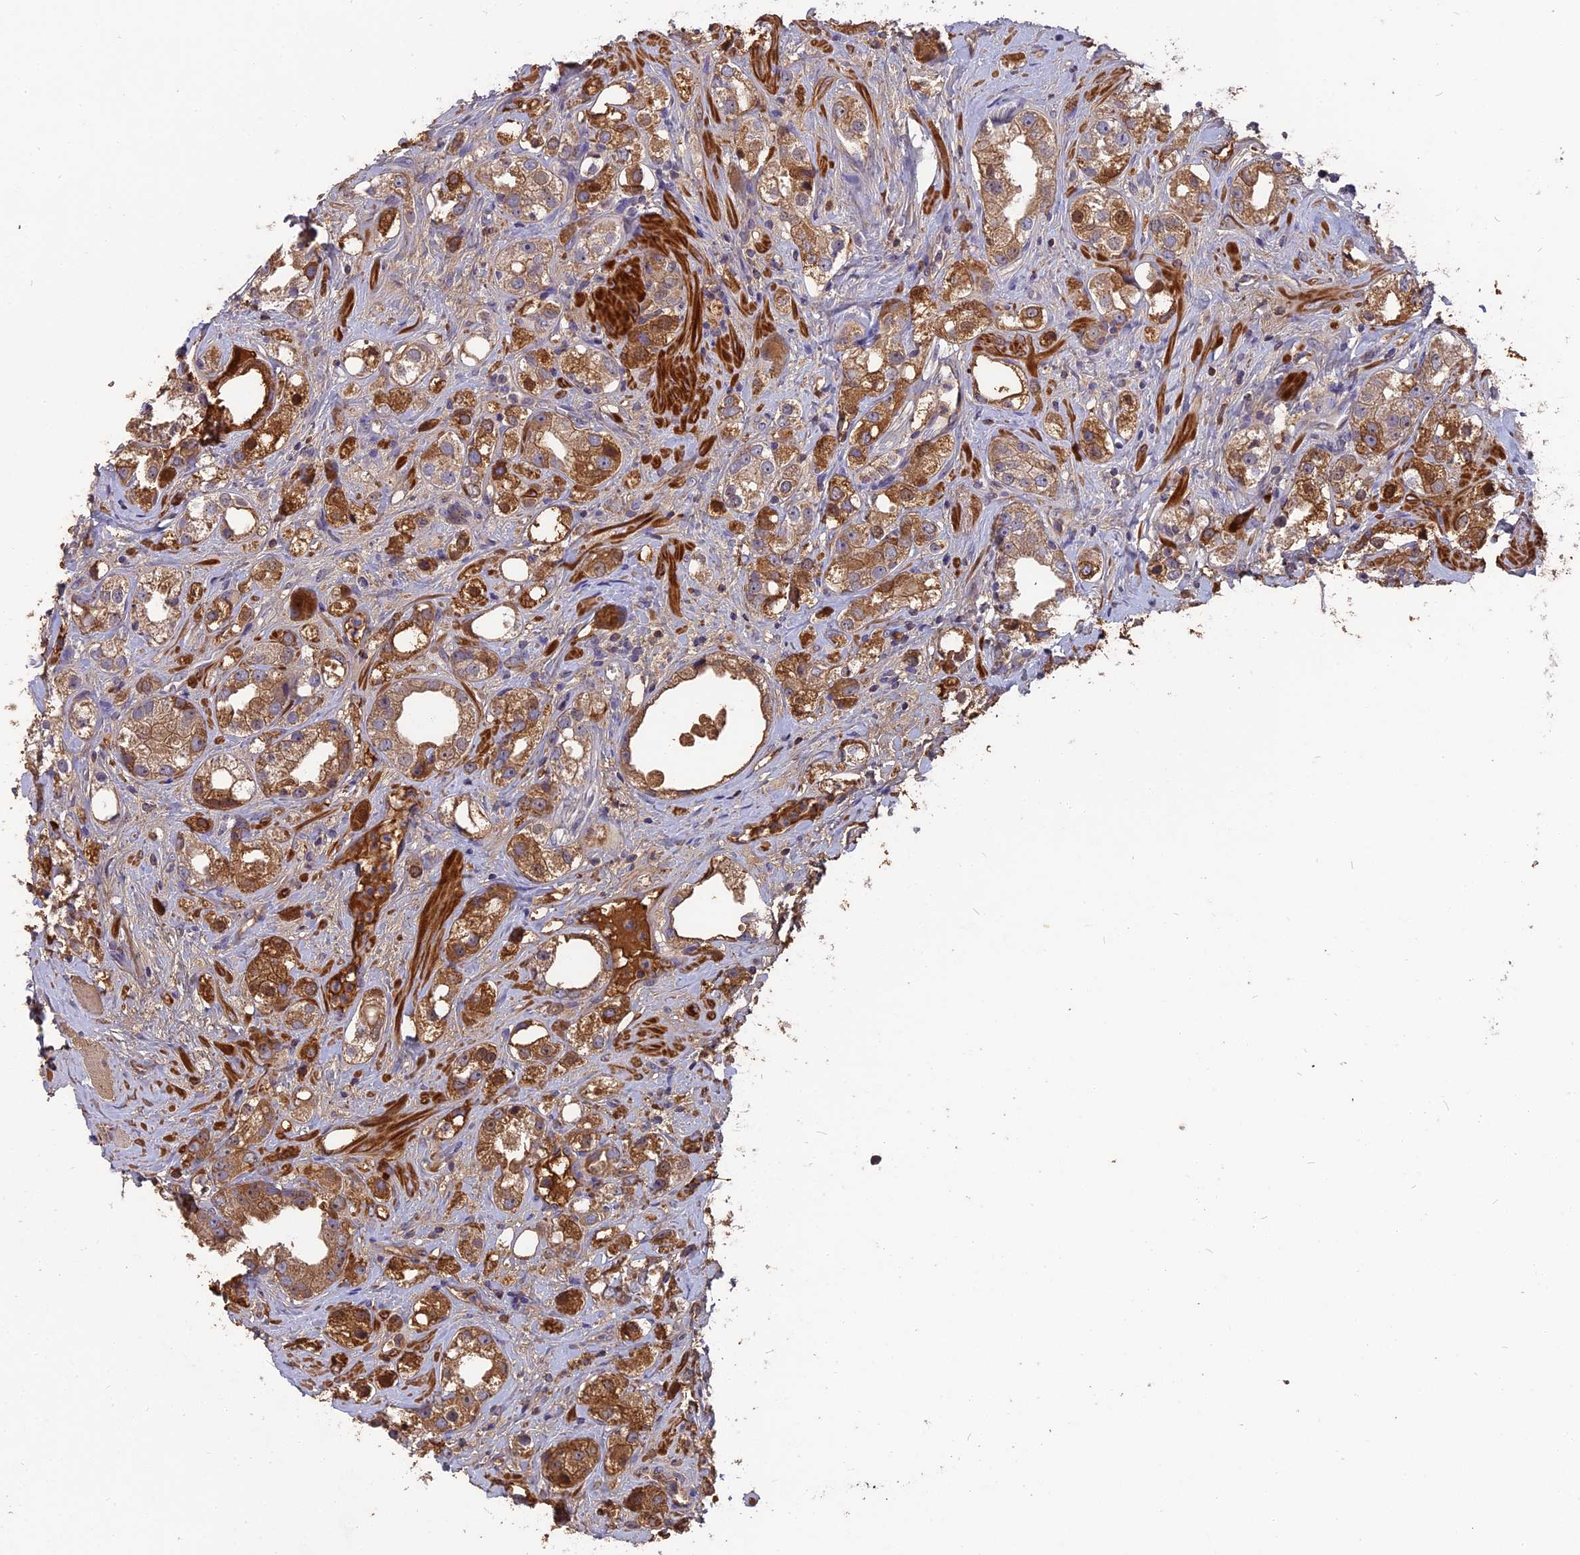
{"staining": {"intensity": "moderate", "quantity": ">75%", "location": "cytoplasmic/membranous"}, "tissue": "prostate cancer", "cell_type": "Tumor cells", "image_type": "cancer", "snomed": [{"axis": "morphology", "description": "Adenocarcinoma, NOS"}, {"axis": "topography", "description": "Prostate"}], "caption": "DAB immunohistochemical staining of prostate cancer reveals moderate cytoplasmic/membranous protein positivity in about >75% of tumor cells. The staining was performed using DAB (3,3'-diaminobenzidine), with brown indicating positive protein expression. Nuclei are stained blue with hematoxylin.", "gene": "ERMAP", "patient": {"sex": "male", "age": 79}}